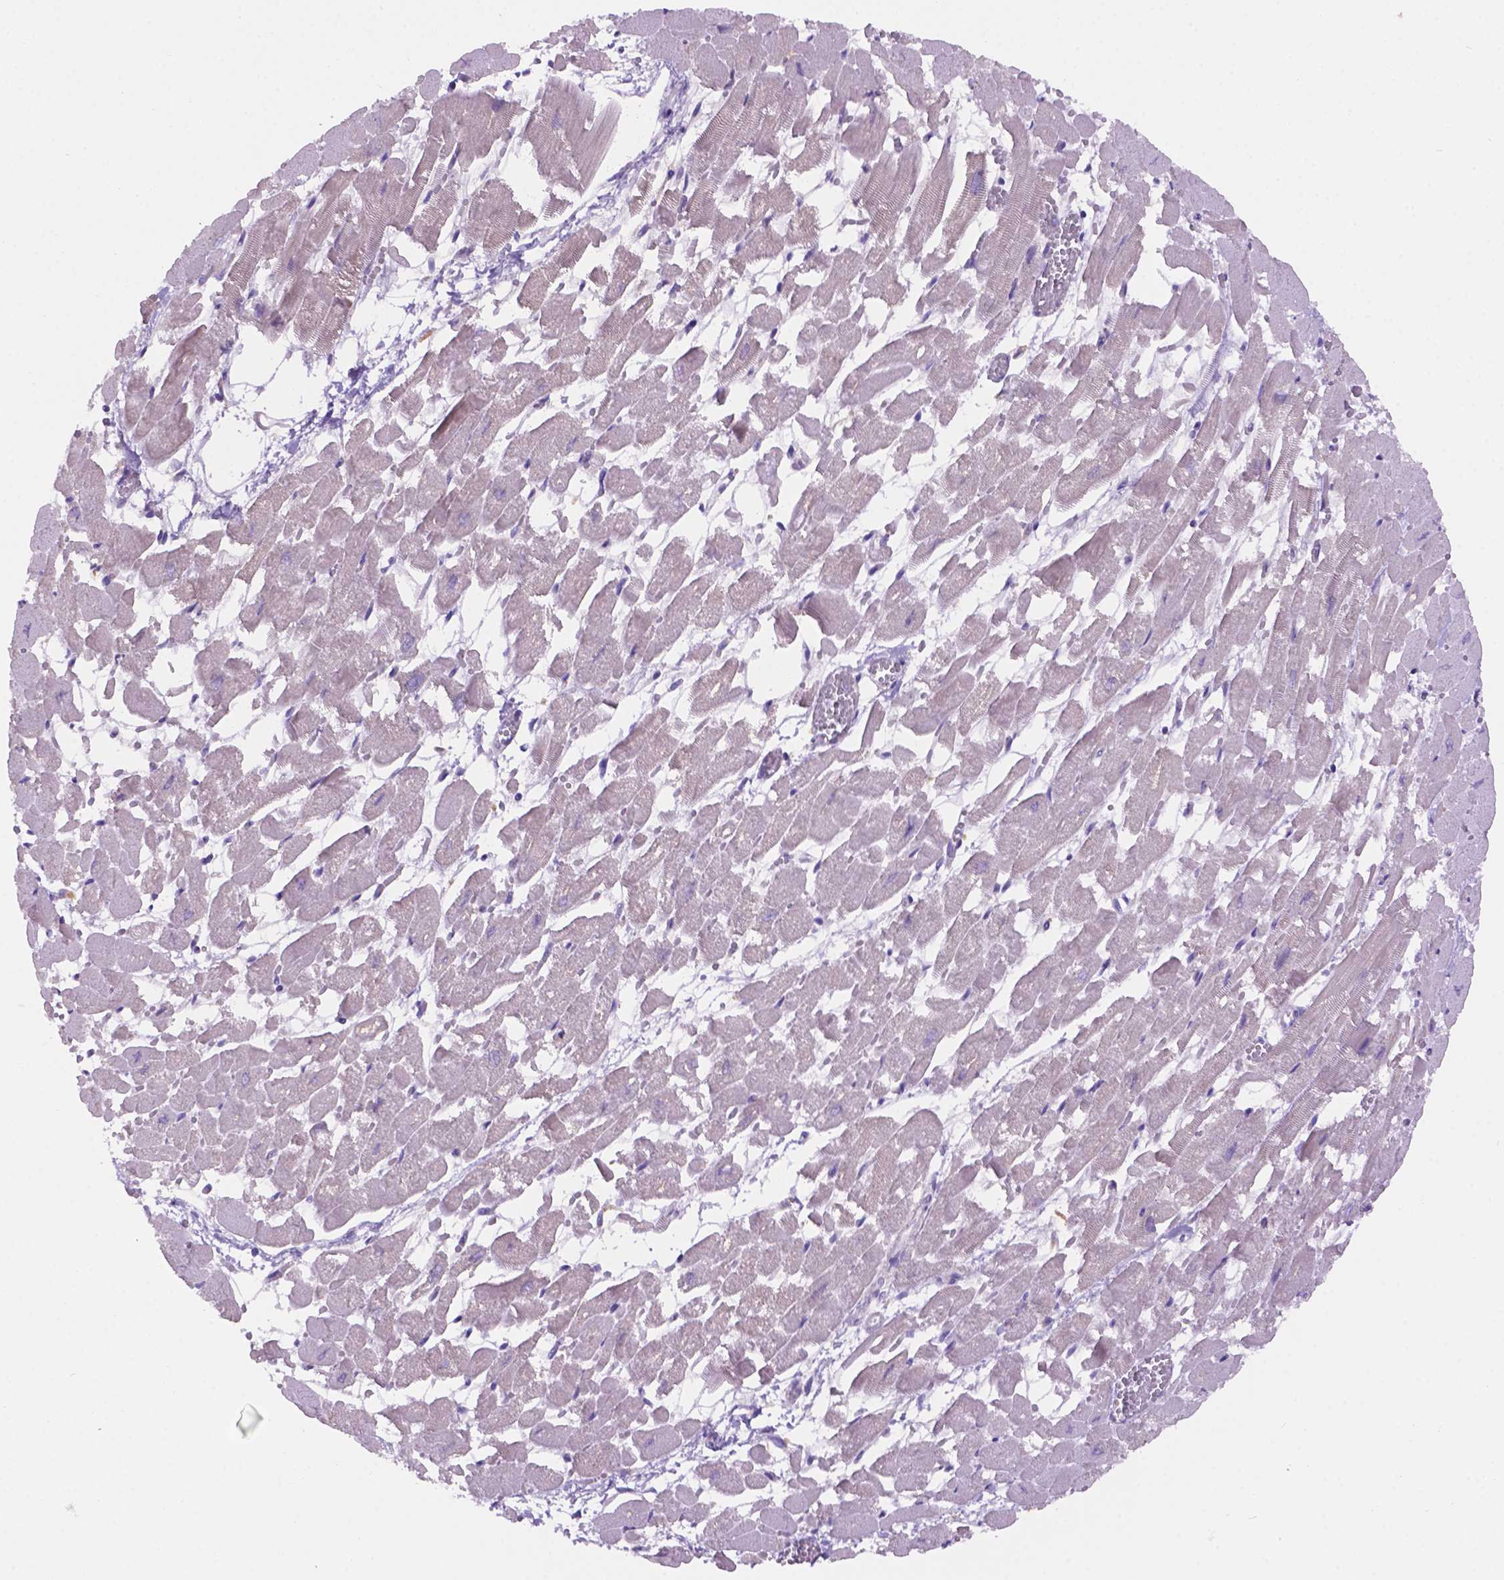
{"staining": {"intensity": "weak", "quantity": "<25%", "location": "cytoplasmic/membranous"}, "tissue": "heart muscle", "cell_type": "Cardiomyocytes", "image_type": "normal", "snomed": [{"axis": "morphology", "description": "Normal tissue, NOS"}, {"axis": "topography", "description": "Heart"}], "caption": "This is a histopathology image of immunohistochemistry (IHC) staining of benign heart muscle, which shows no positivity in cardiomyocytes.", "gene": "CDH7", "patient": {"sex": "female", "age": 52}}